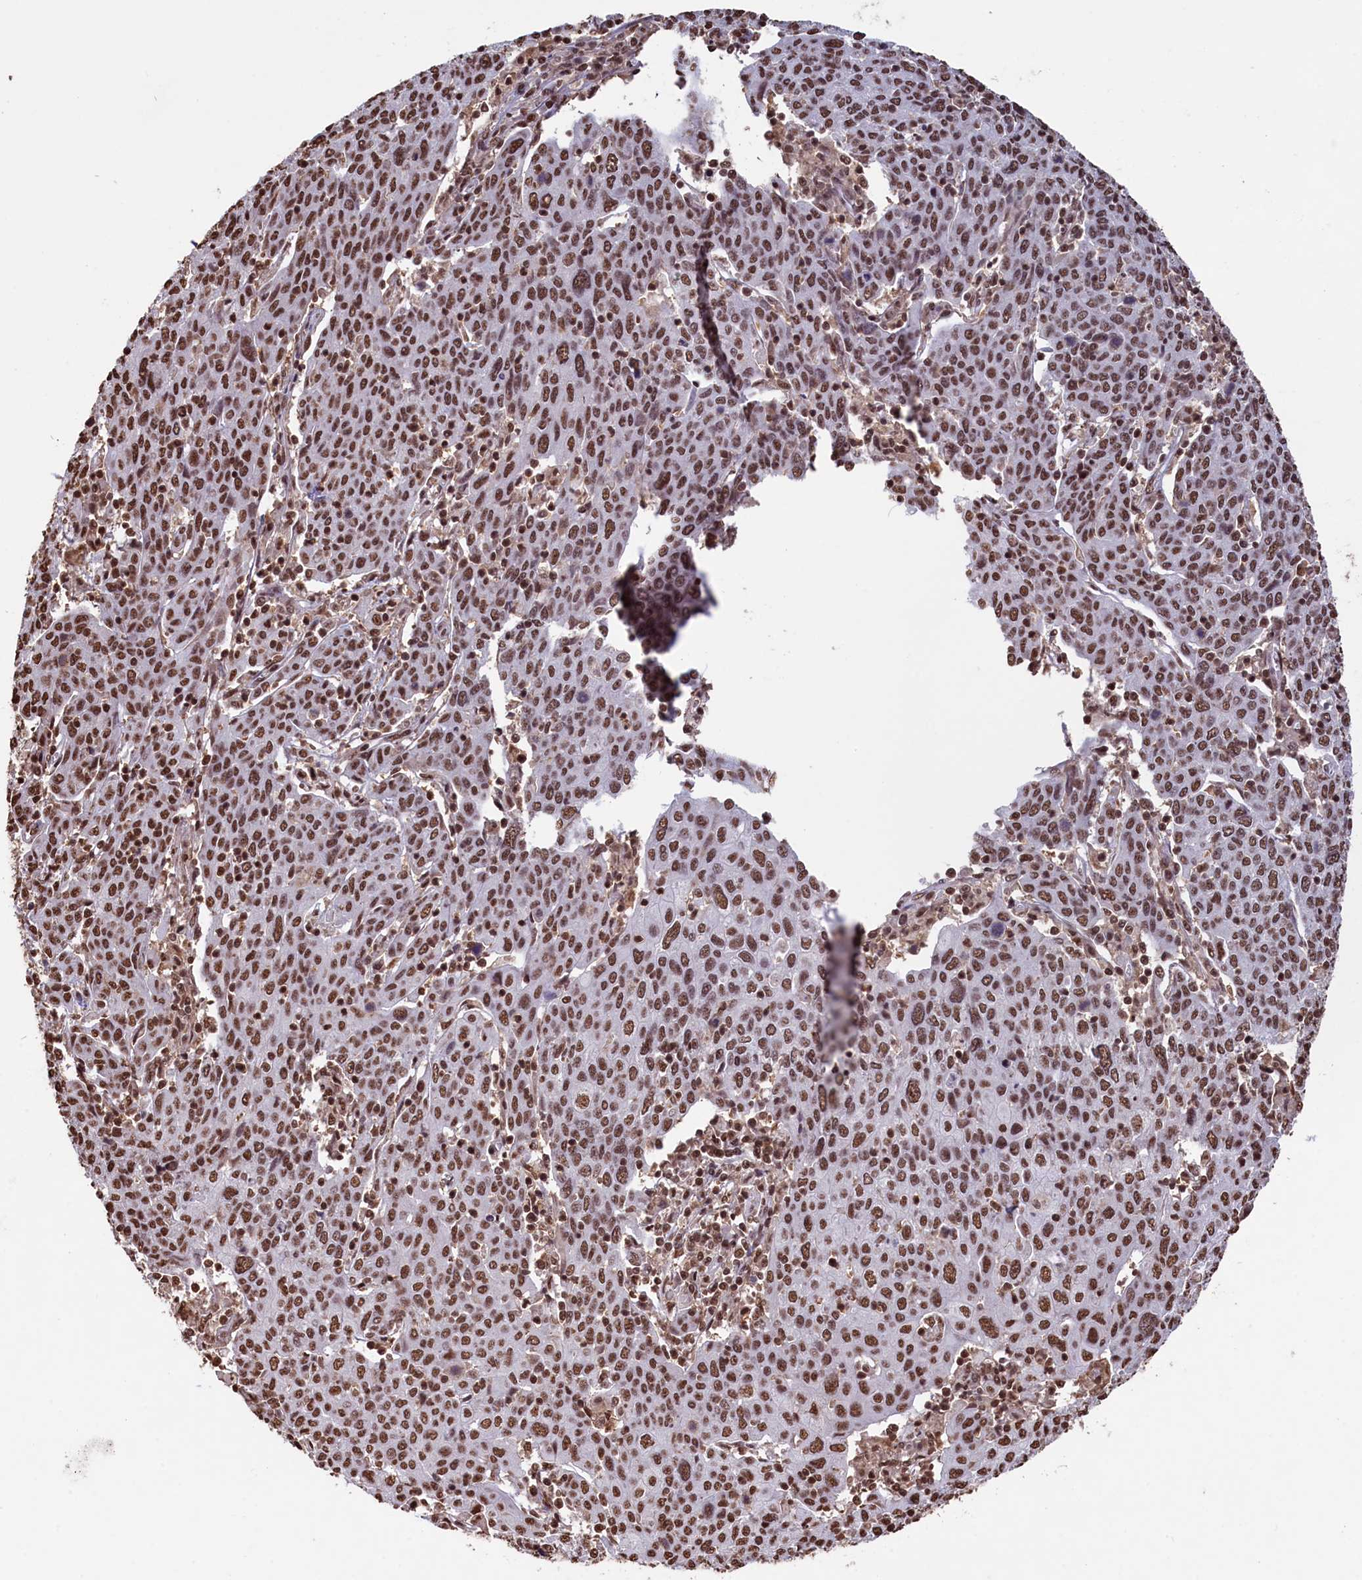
{"staining": {"intensity": "strong", "quantity": ">75%", "location": "nuclear"}, "tissue": "cervical cancer", "cell_type": "Tumor cells", "image_type": "cancer", "snomed": [{"axis": "morphology", "description": "Squamous cell carcinoma, NOS"}, {"axis": "topography", "description": "Cervix"}], "caption": "Immunohistochemistry image of cervical cancer stained for a protein (brown), which displays high levels of strong nuclear staining in about >75% of tumor cells.", "gene": "SNRPD2", "patient": {"sex": "female", "age": 67}}